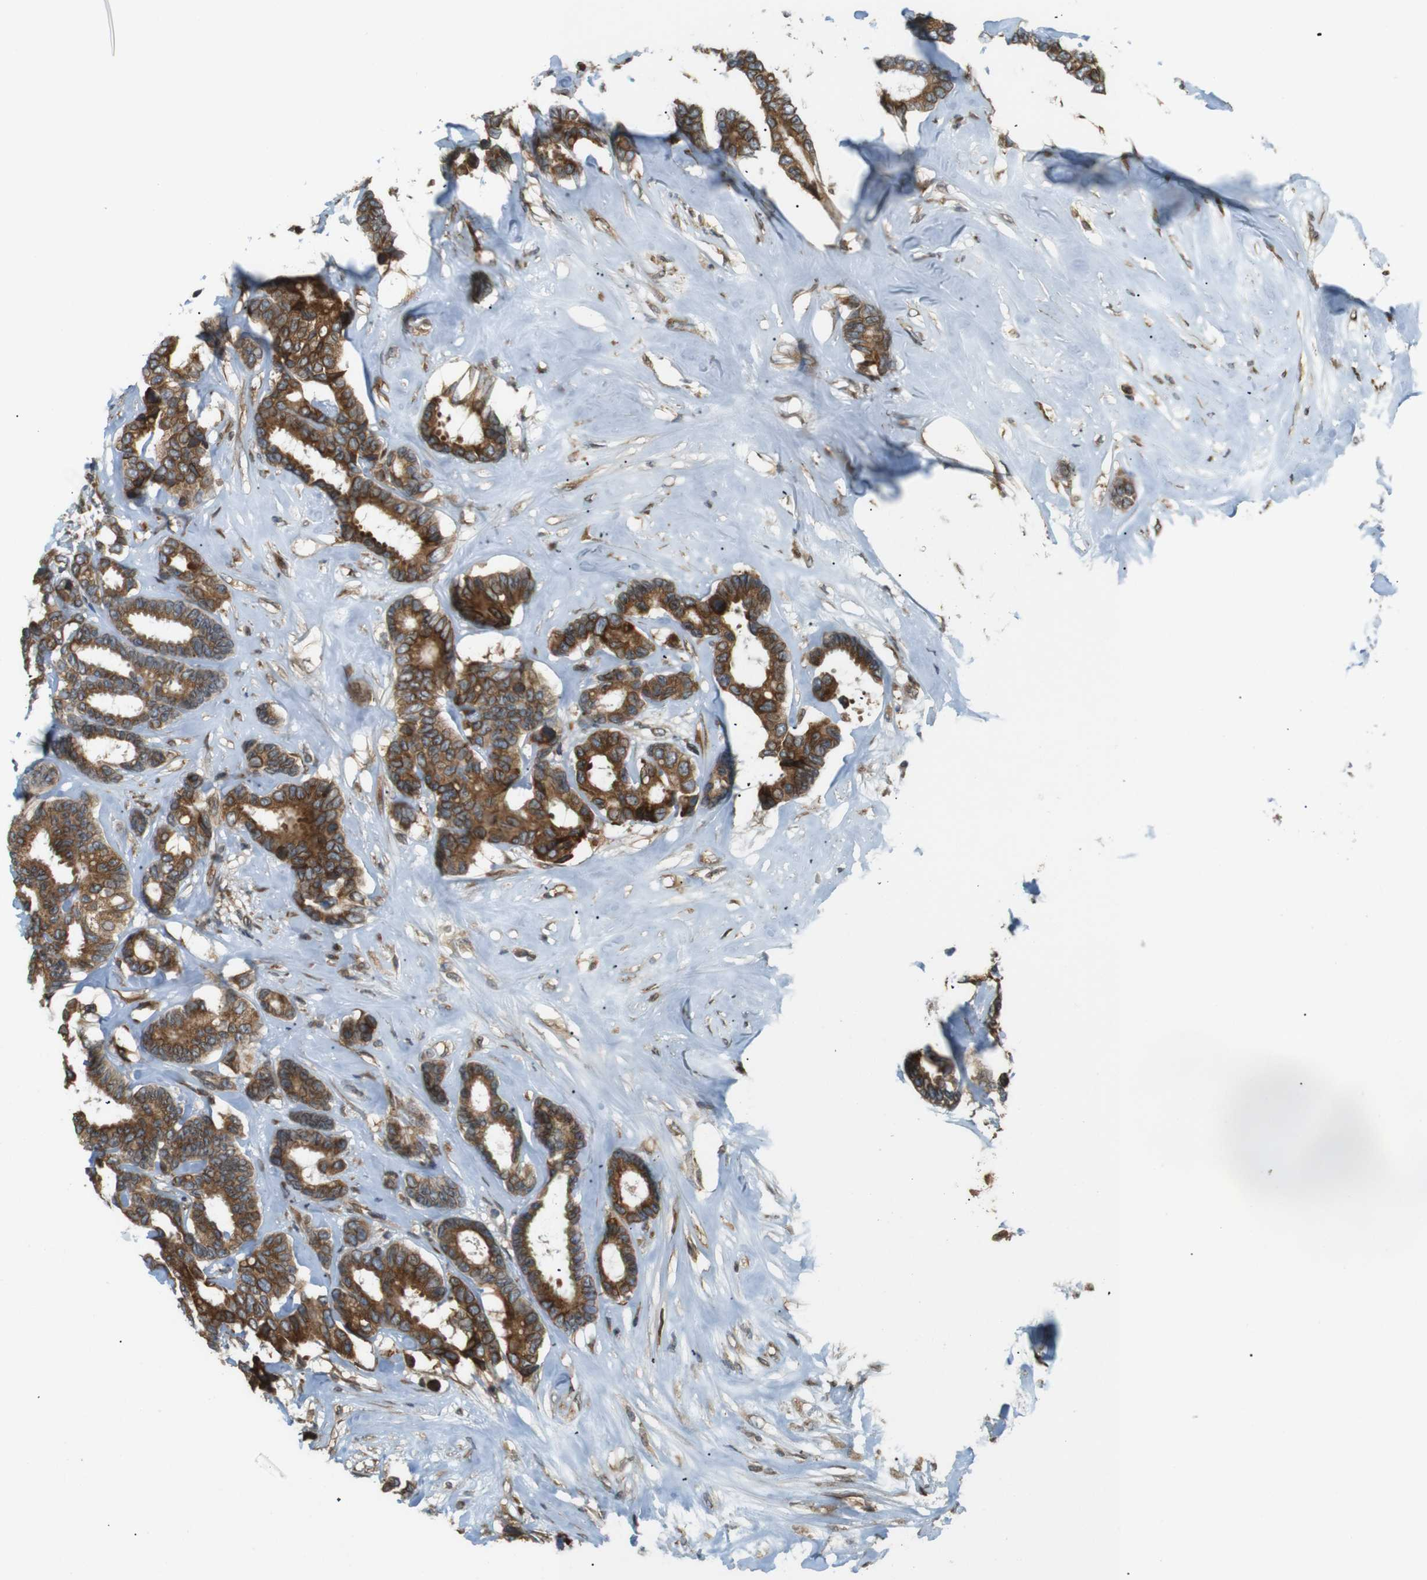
{"staining": {"intensity": "strong", "quantity": ">75%", "location": "cytoplasmic/membranous"}, "tissue": "breast cancer", "cell_type": "Tumor cells", "image_type": "cancer", "snomed": [{"axis": "morphology", "description": "Duct carcinoma"}, {"axis": "topography", "description": "Breast"}], "caption": "Immunohistochemistry (IHC) staining of breast cancer (infiltrating ductal carcinoma), which displays high levels of strong cytoplasmic/membranous expression in approximately >75% of tumor cells indicating strong cytoplasmic/membranous protein expression. The staining was performed using DAB (3,3'-diaminobenzidine) (brown) for protein detection and nuclei were counterstained in hematoxylin (blue).", "gene": "TMED4", "patient": {"sex": "female", "age": 87}}